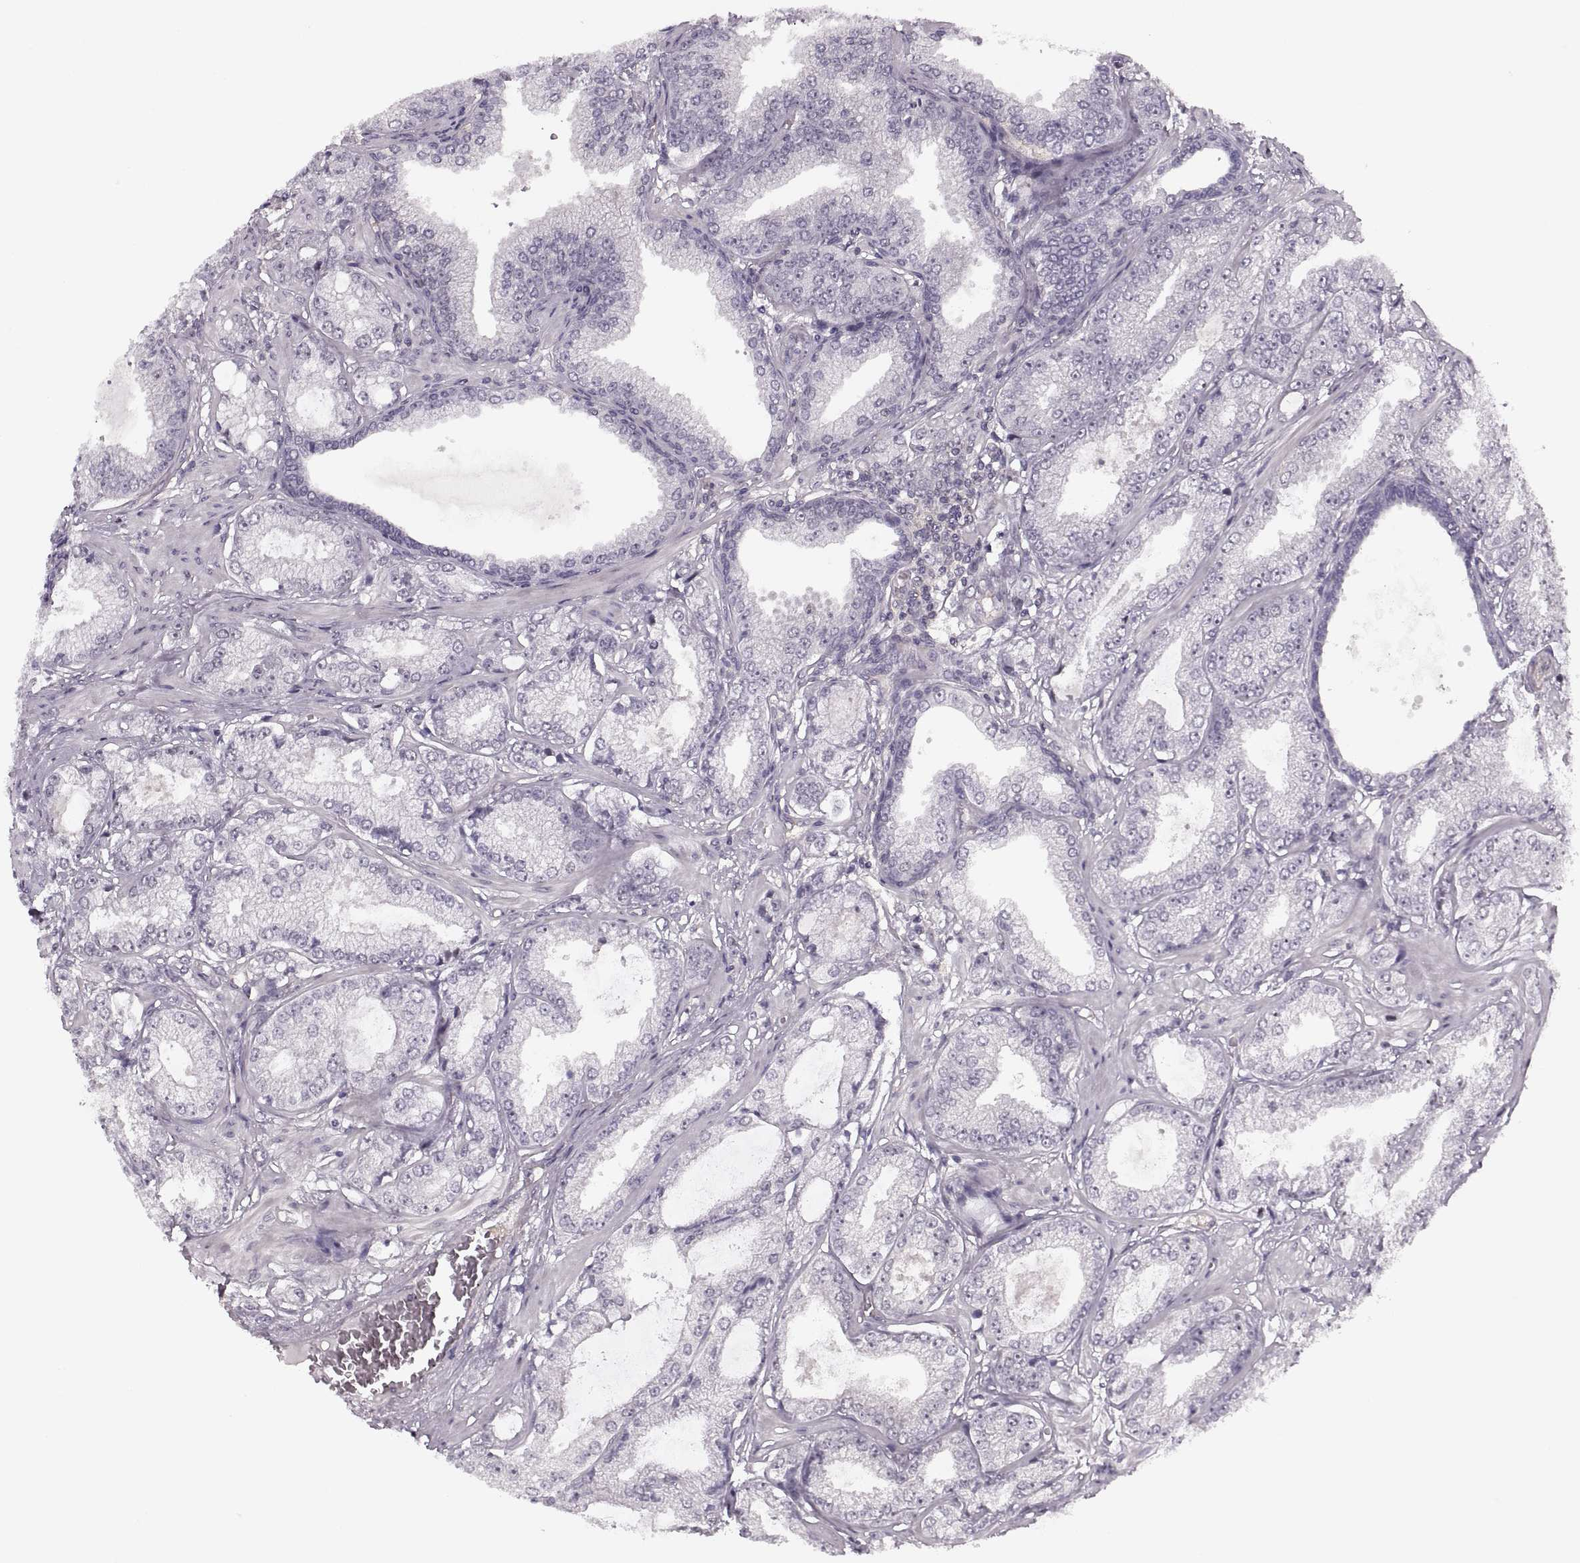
{"staining": {"intensity": "negative", "quantity": "none", "location": "none"}, "tissue": "prostate cancer", "cell_type": "Tumor cells", "image_type": "cancer", "snomed": [{"axis": "morphology", "description": "Adenocarcinoma, NOS"}, {"axis": "topography", "description": "Prostate"}], "caption": "This is an immunohistochemistry (IHC) photomicrograph of adenocarcinoma (prostate). There is no staining in tumor cells.", "gene": "LUZP2", "patient": {"sex": "male", "age": 64}}